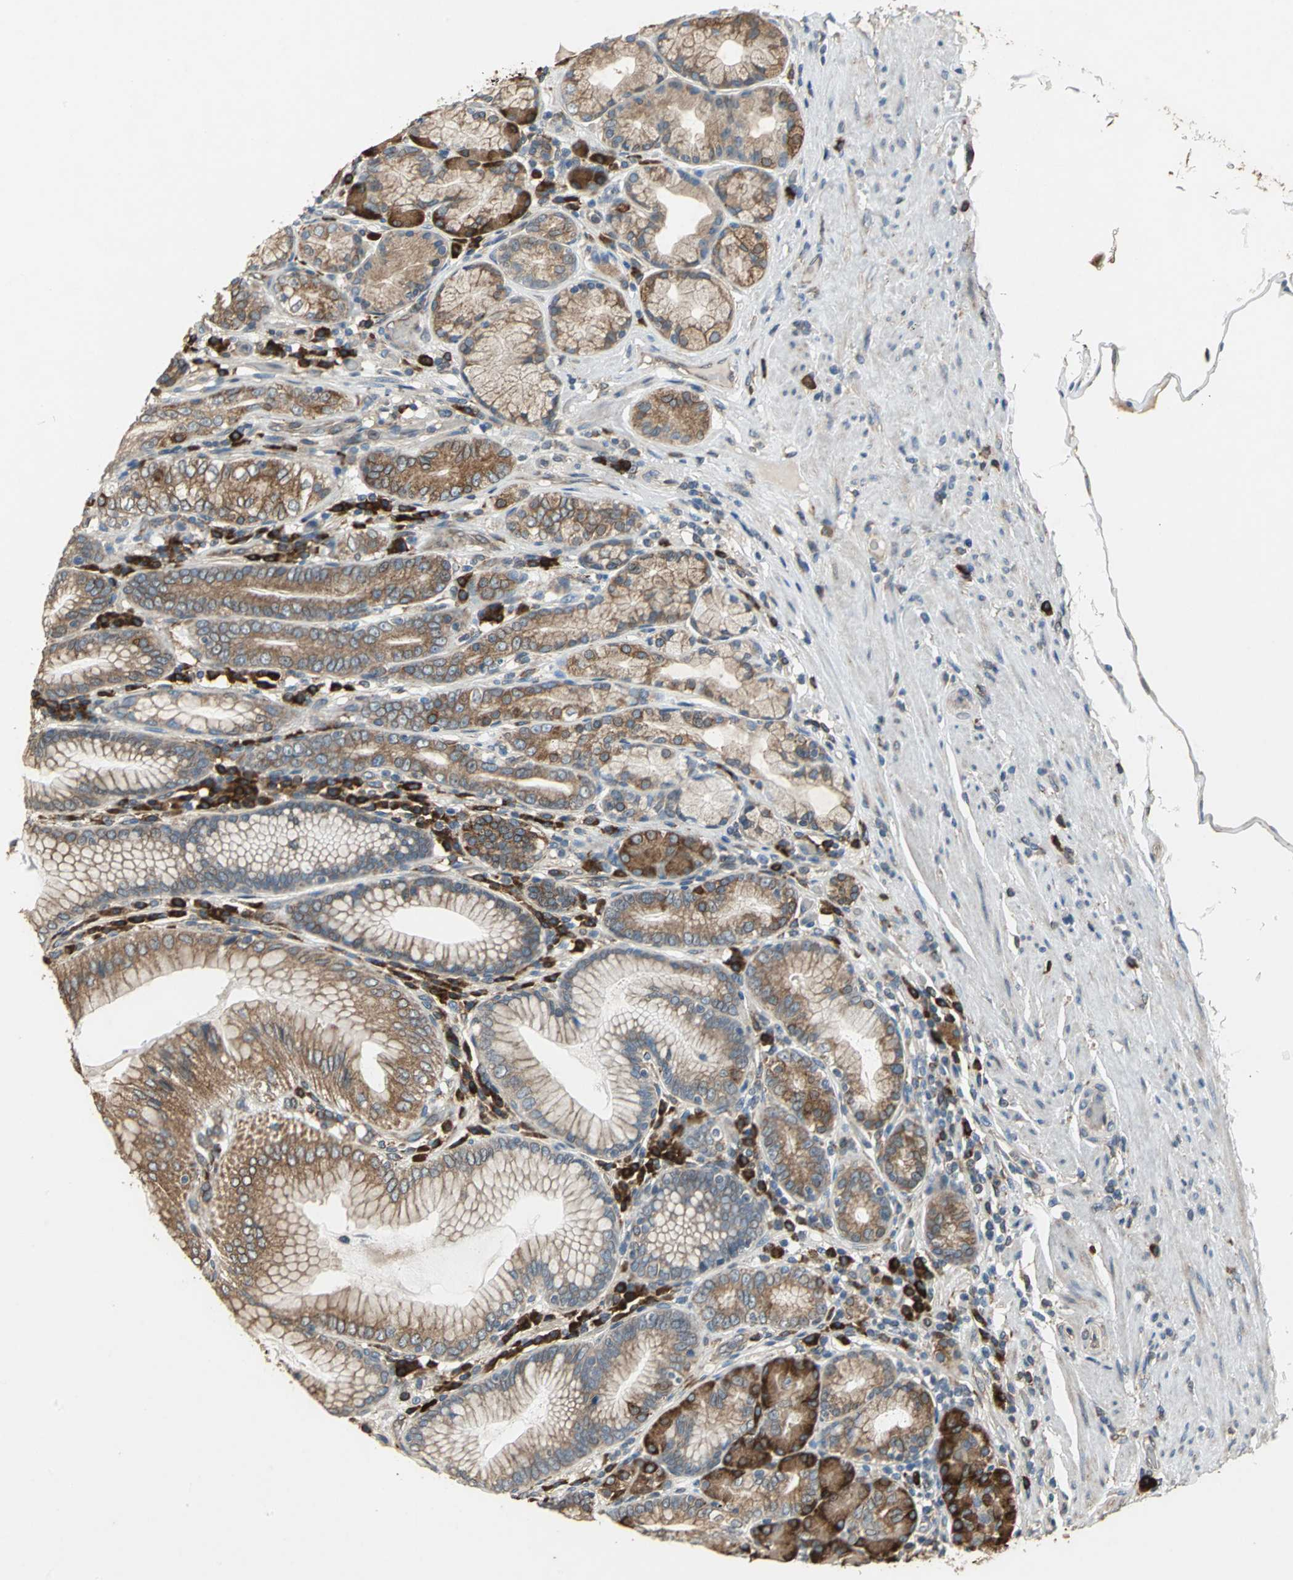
{"staining": {"intensity": "strong", "quantity": "25%-75%", "location": "cytoplasmic/membranous"}, "tissue": "stomach", "cell_type": "Glandular cells", "image_type": "normal", "snomed": [{"axis": "morphology", "description": "Normal tissue, NOS"}, {"axis": "topography", "description": "Stomach, lower"}], "caption": "This histopathology image displays benign stomach stained with immunohistochemistry to label a protein in brown. The cytoplasmic/membranous of glandular cells show strong positivity for the protein. Nuclei are counter-stained blue.", "gene": "SYVN1", "patient": {"sex": "female", "age": 76}}